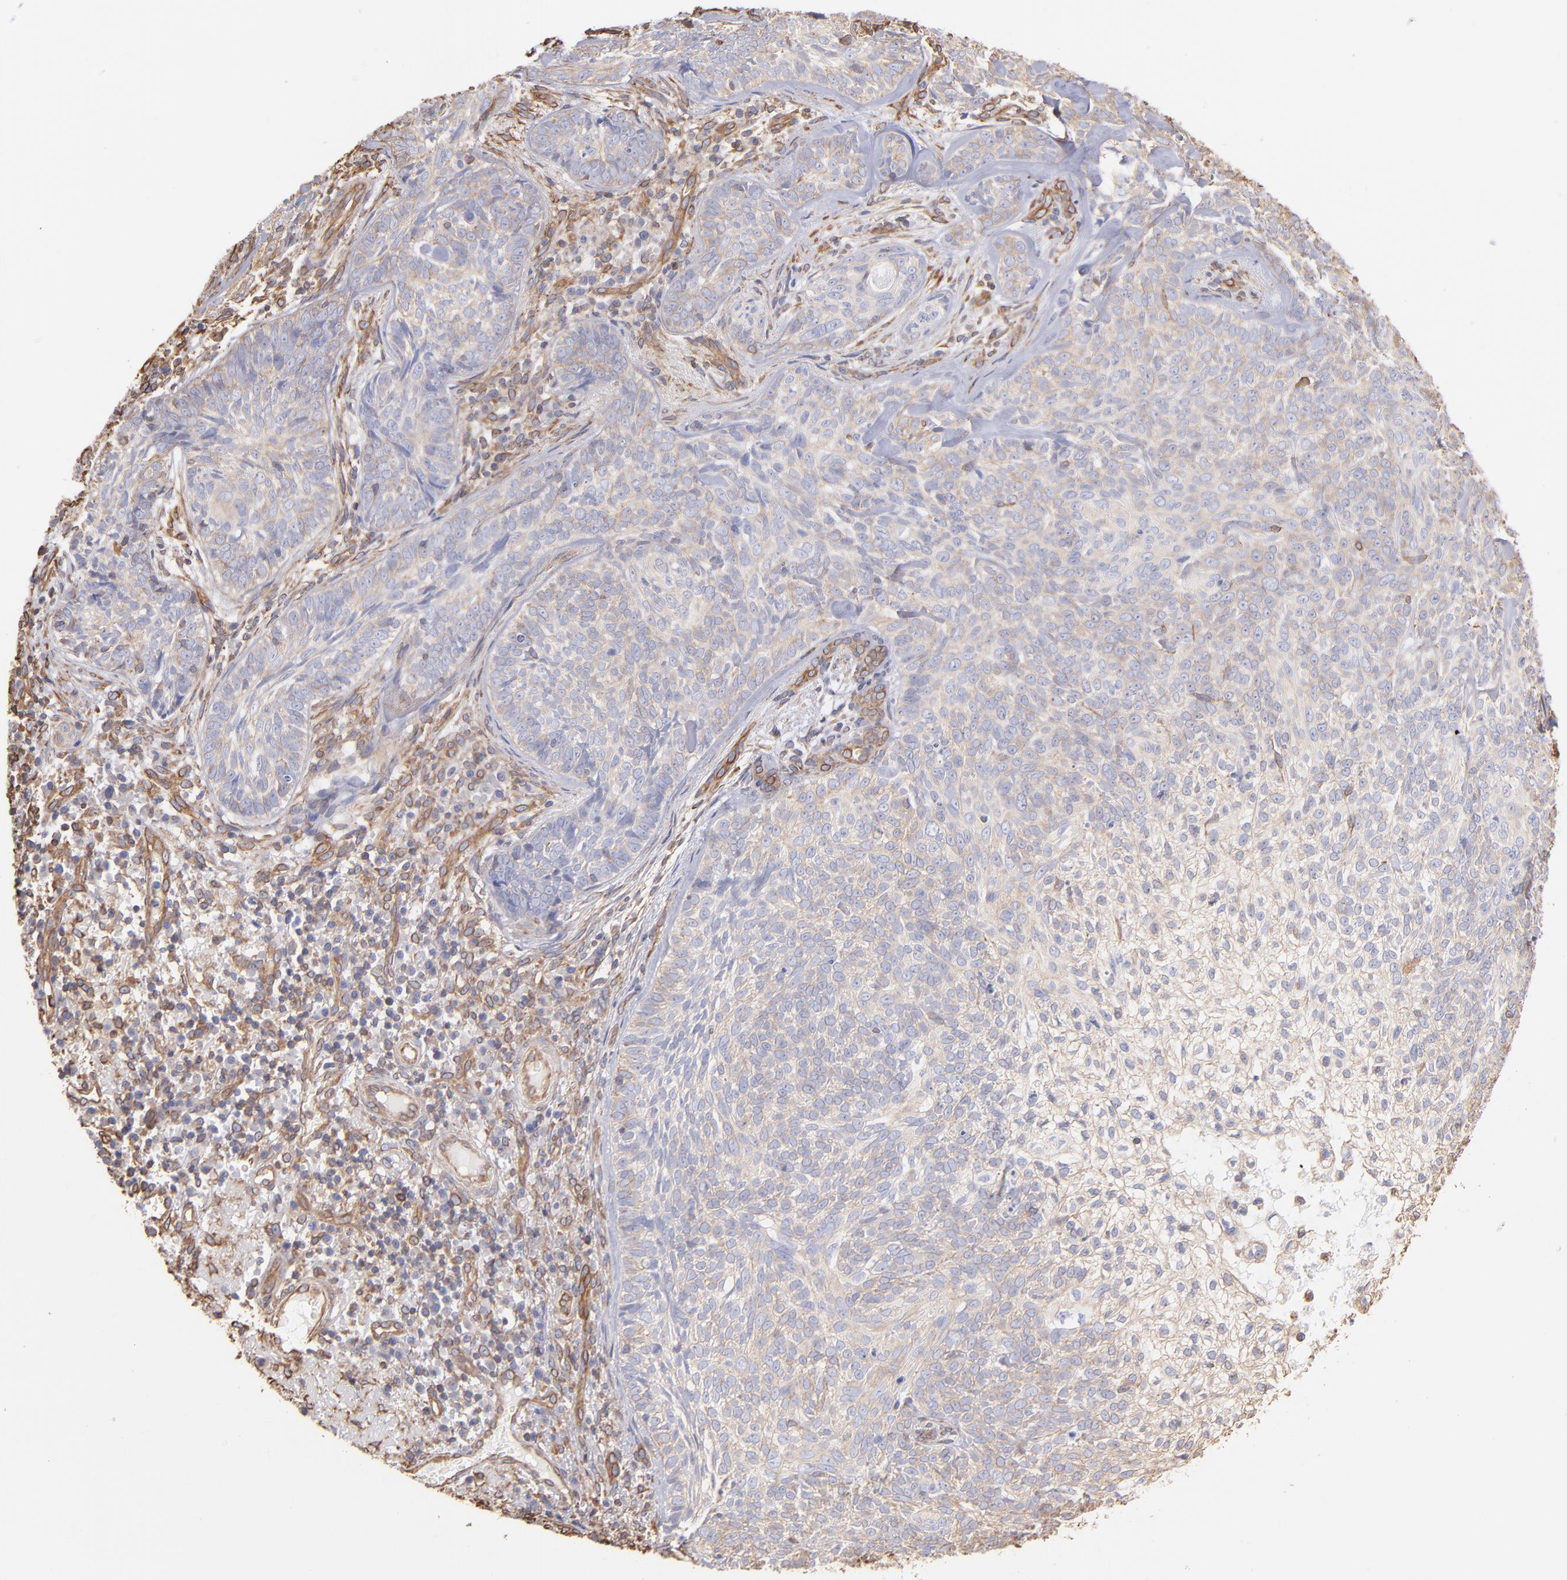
{"staining": {"intensity": "weak", "quantity": ">75%", "location": "cytoplasmic/membranous"}, "tissue": "skin cancer", "cell_type": "Tumor cells", "image_type": "cancer", "snomed": [{"axis": "morphology", "description": "Basal cell carcinoma"}, {"axis": "topography", "description": "Skin"}], "caption": "Skin basal cell carcinoma stained for a protein (brown) reveals weak cytoplasmic/membranous positive expression in about >75% of tumor cells.", "gene": "PLEC", "patient": {"sex": "male", "age": 72}}